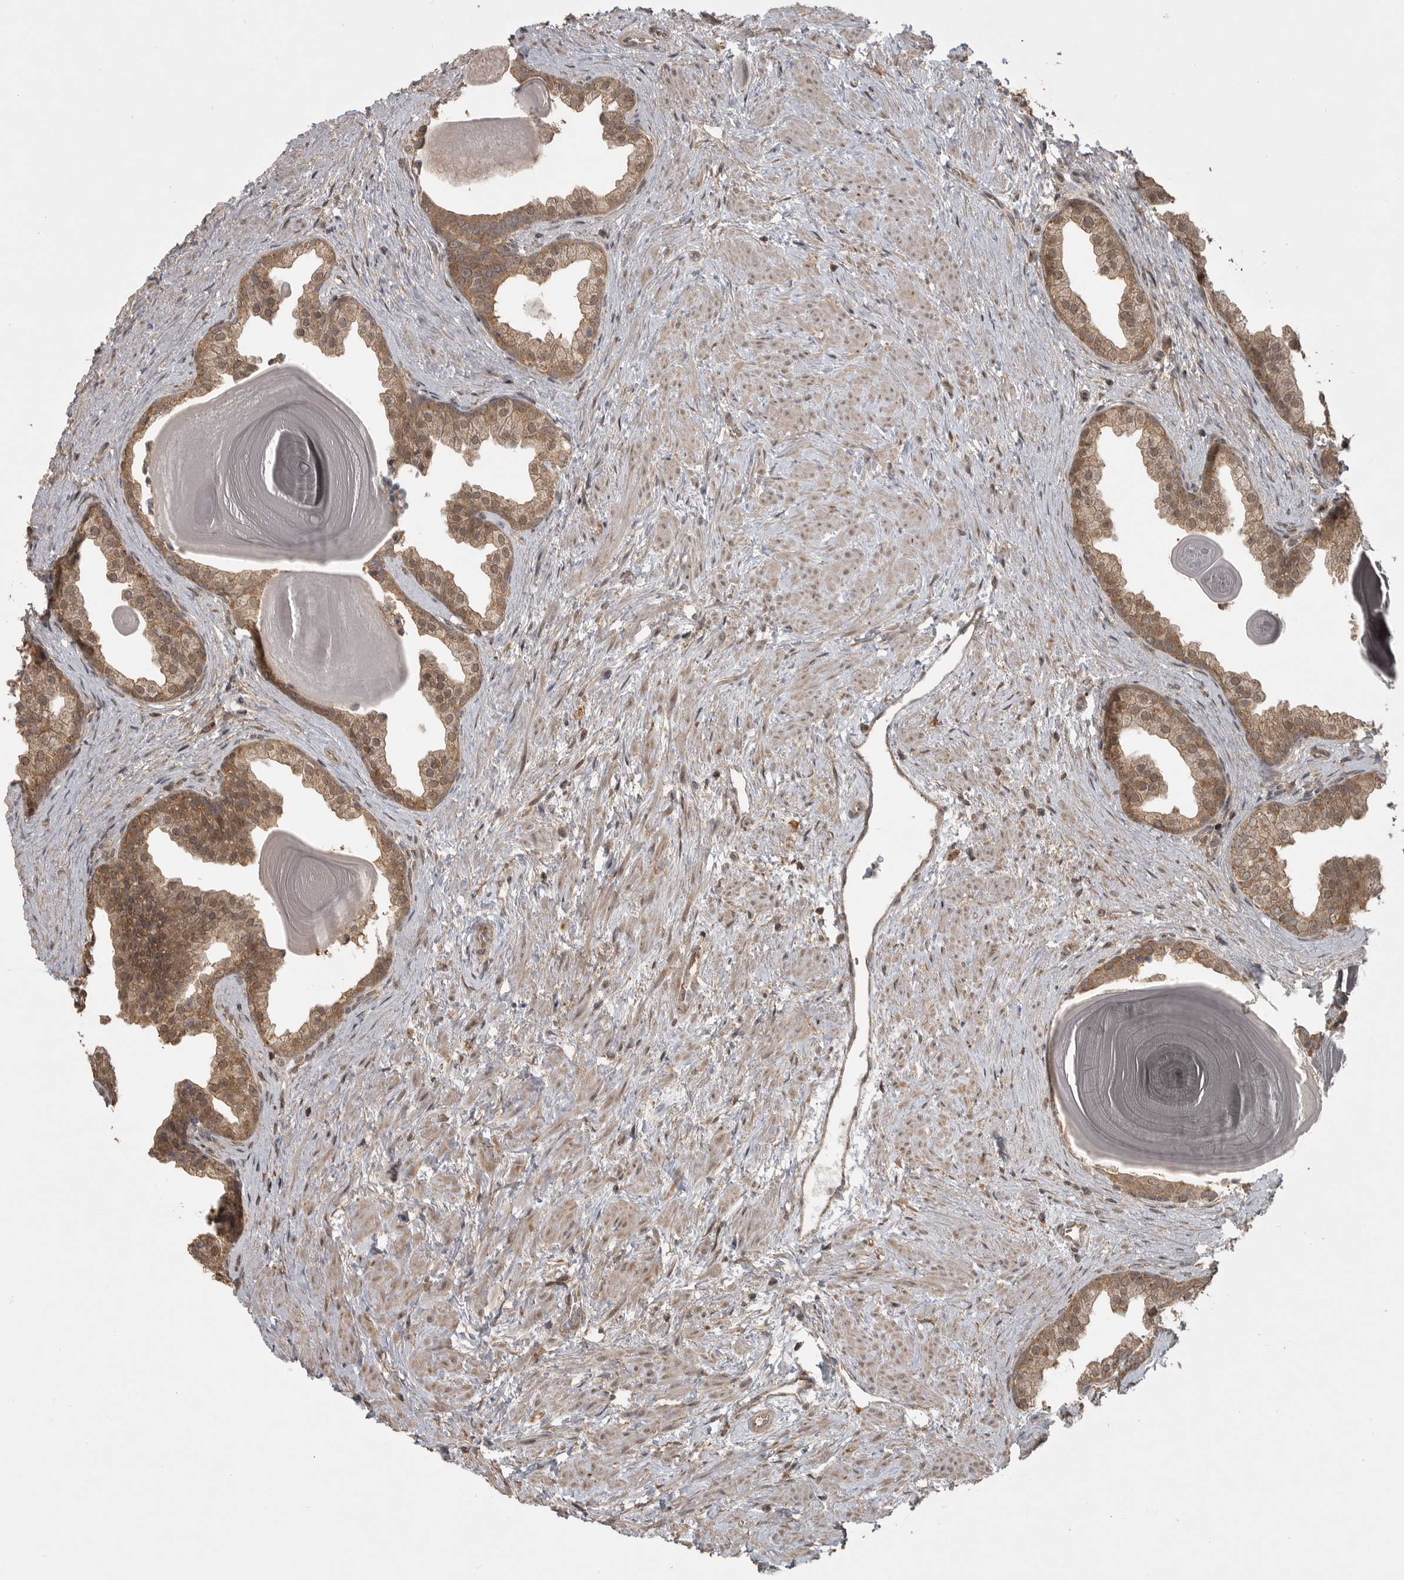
{"staining": {"intensity": "moderate", "quantity": ">75%", "location": "cytoplasmic/membranous"}, "tissue": "prostate", "cell_type": "Glandular cells", "image_type": "normal", "snomed": [{"axis": "morphology", "description": "Normal tissue, NOS"}, {"axis": "topography", "description": "Prostate"}], "caption": "A high-resolution photomicrograph shows immunohistochemistry (IHC) staining of normal prostate, which displays moderate cytoplasmic/membranous staining in approximately >75% of glandular cells.", "gene": "LLGL1", "patient": {"sex": "male", "age": 48}}